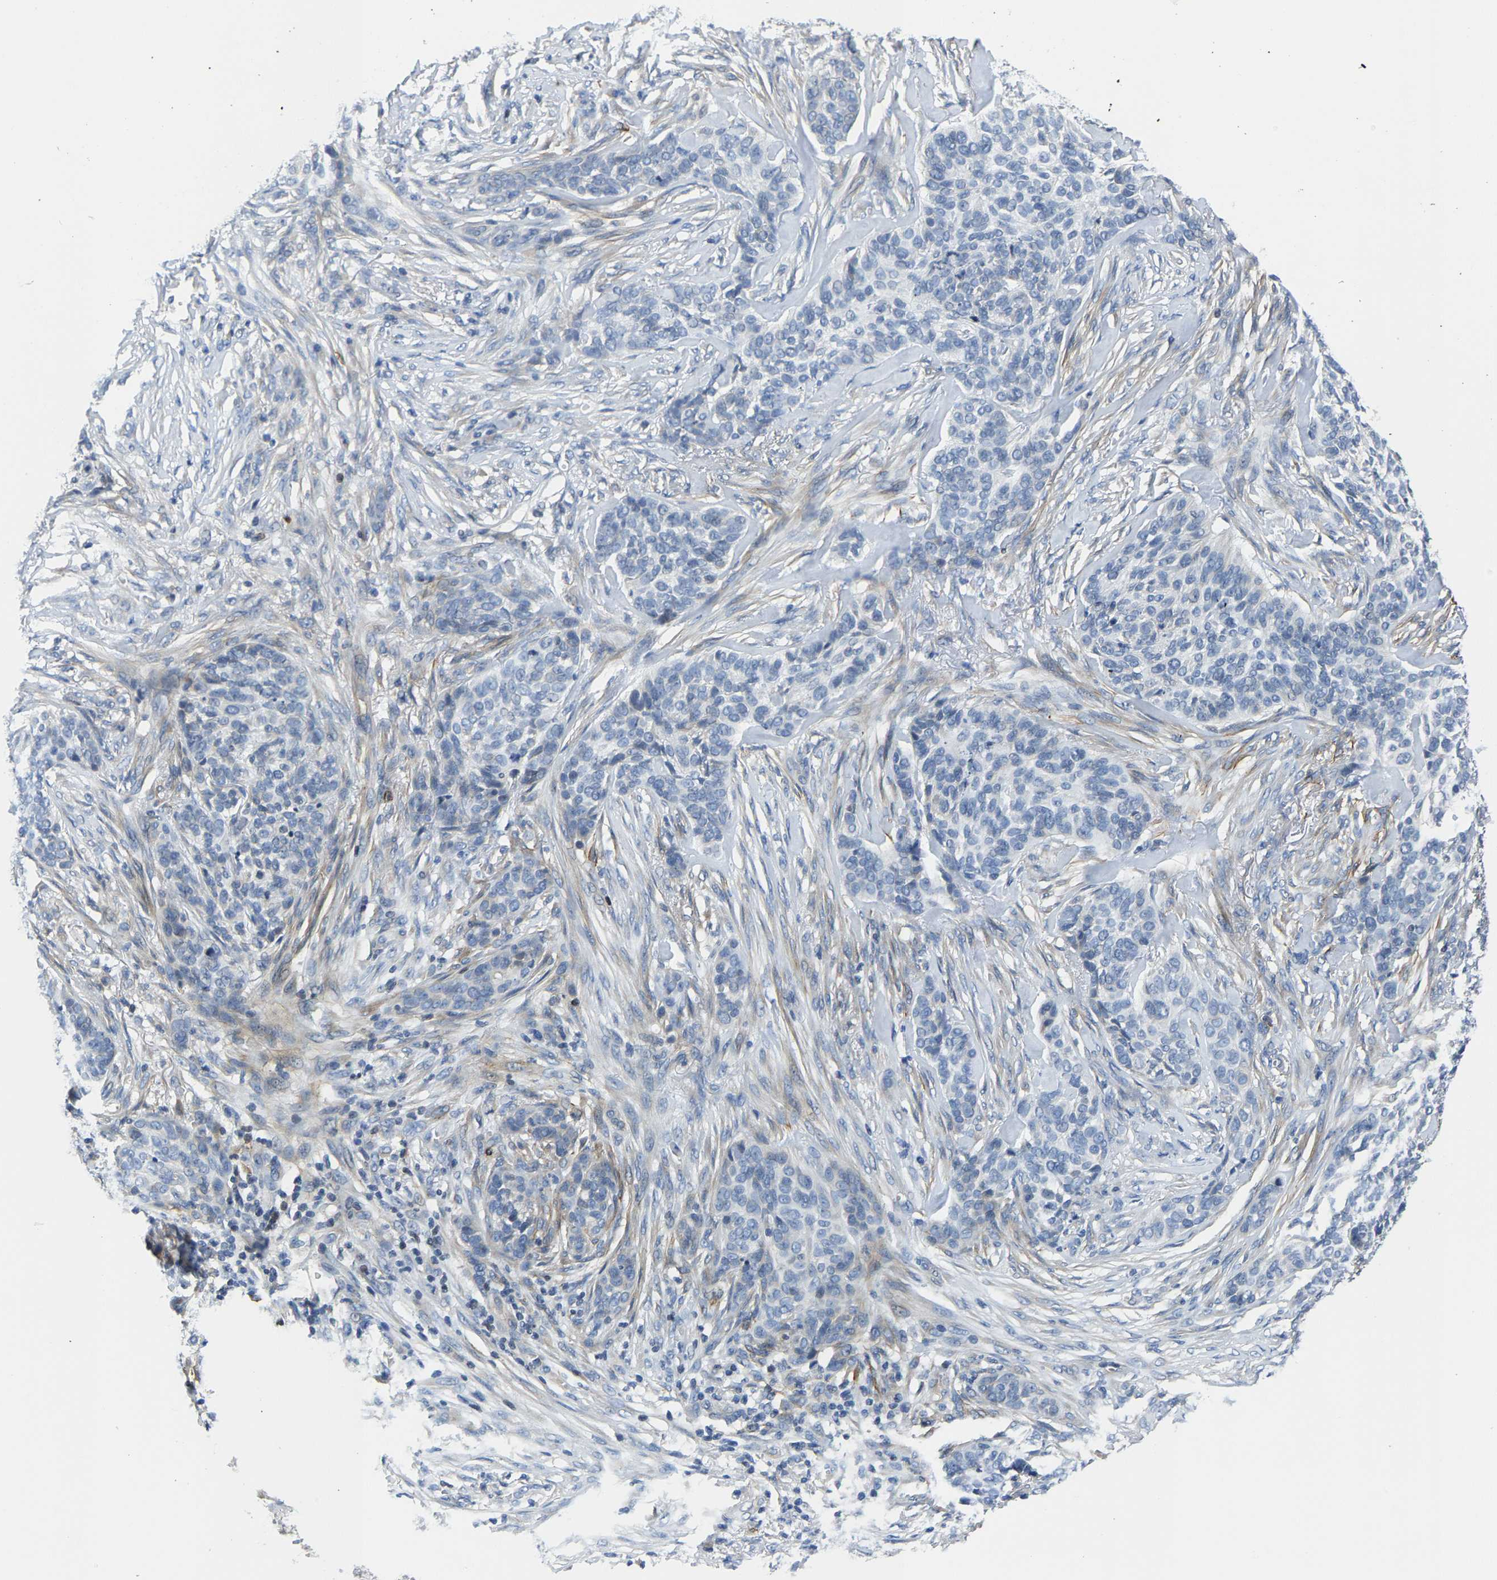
{"staining": {"intensity": "negative", "quantity": "none", "location": "none"}, "tissue": "skin cancer", "cell_type": "Tumor cells", "image_type": "cancer", "snomed": [{"axis": "morphology", "description": "Basal cell carcinoma"}, {"axis": "topography", "description": "Skin"}], "caption": "Tumor cells show no significant protein staining in skin basal cell carcinoma.", "gene": "AGBL3", "patient": {"sex": "male", "age": 85}}